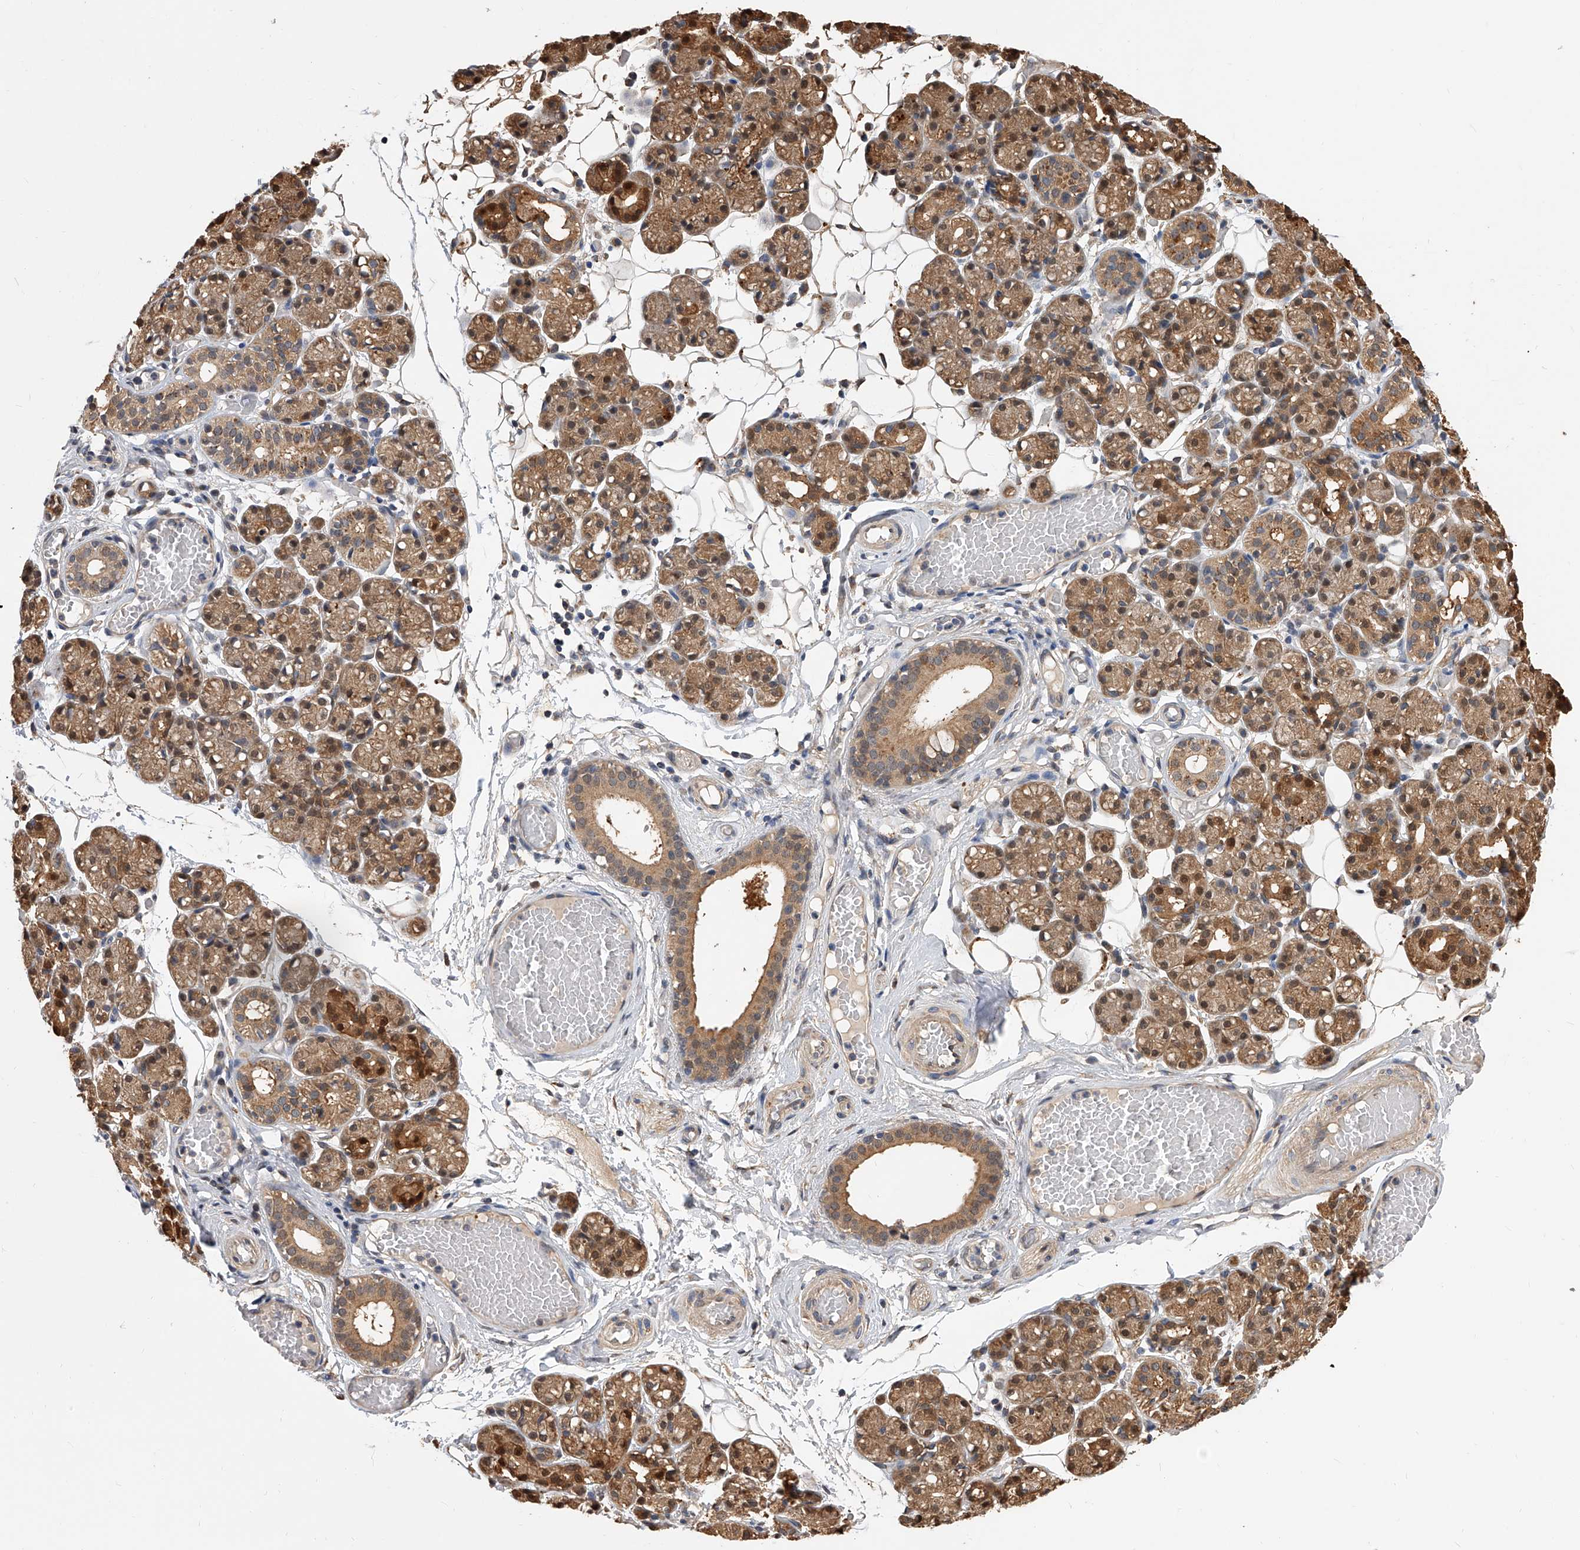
{"staining": {"intensity": "moderate", "quantity": ">75%", "location": "cytoplasmic/membranous,nuclear"}, "tissue": "salivary gland", "cell_type": "Glandular cells", "image_type": "normal", "snomed": [{"axis": "morphology", "description": "Normal tissue, NOS"}, {"axis": "topography", "description": "Salivary gland"}], "caption": "Immunohistochemistry staining of normal salivary gland, which demonstrates medium levels of moderate cytoplasmic/membranous,nuclear staining in approximately >75% of glandular cells indicating moderate cytoplasmic/membranous,nuclear protein staining. The staining was performed using DAB (3,3'-diaminobenzidine) (brown) for protein detection and nuclei were counterstained in hematoxylin (blue).", "gene": "GMDS", "patient": {"sex": "male", "age": 63}}